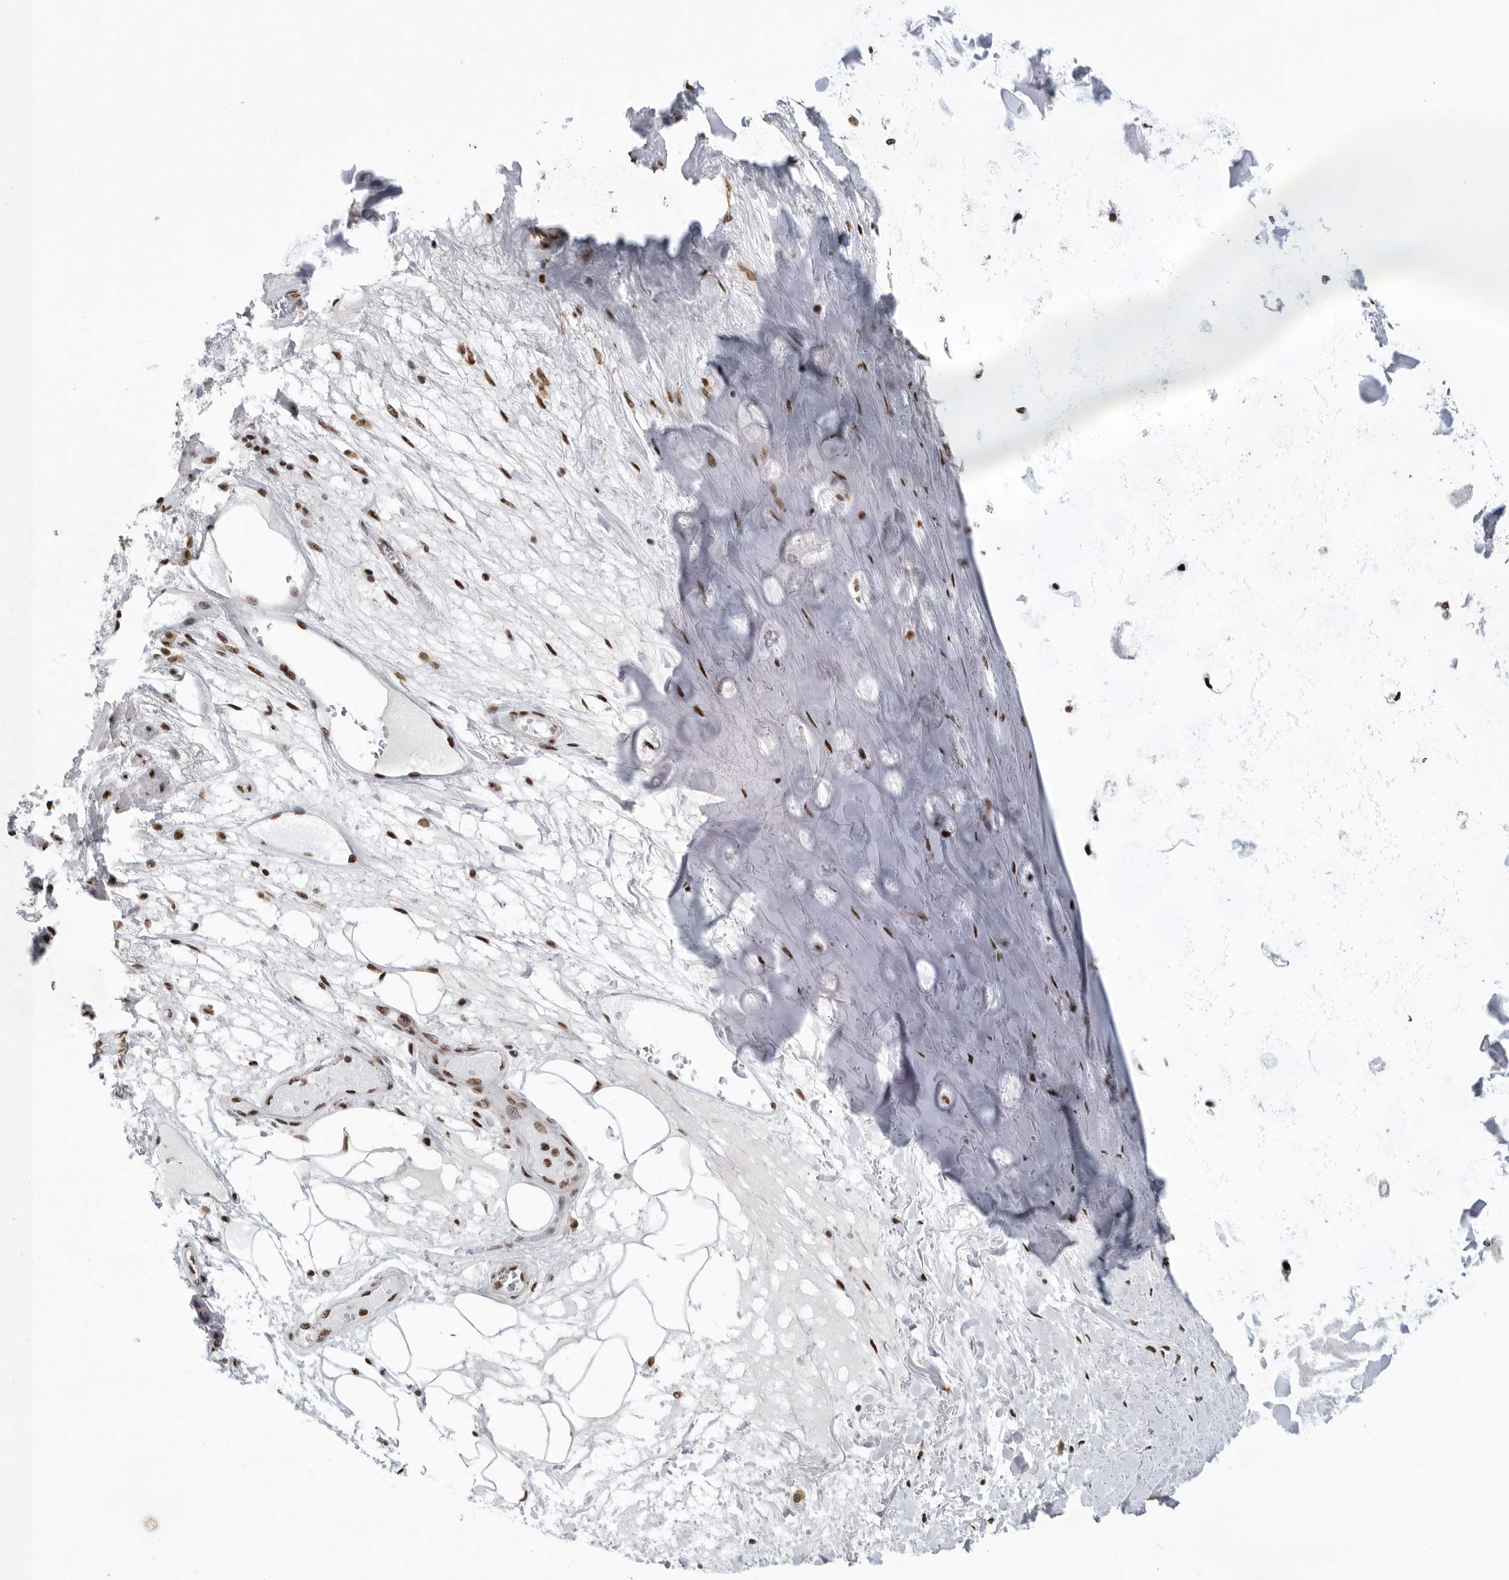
{"staining": {"intensity": "weak", "quantity": ">75%", "location": "nuclear"}, "tissue": "adipose tissue", "cell_type": "Adipocytes", "image_type": "normal", "snomed": [{"axis": "morphology", "description": "Normal tissue, NOS"}, {"axis": "topography", "description": "Bronchus"}], "caption": "This histopathology image reveals immunohistochemistry staining of normal adipose tissue, with low weak nuclear positivity in approximately >75% of adipocytes.", "gene": "BCLAF1", "patient": {"sex": "male", "age": 66}}